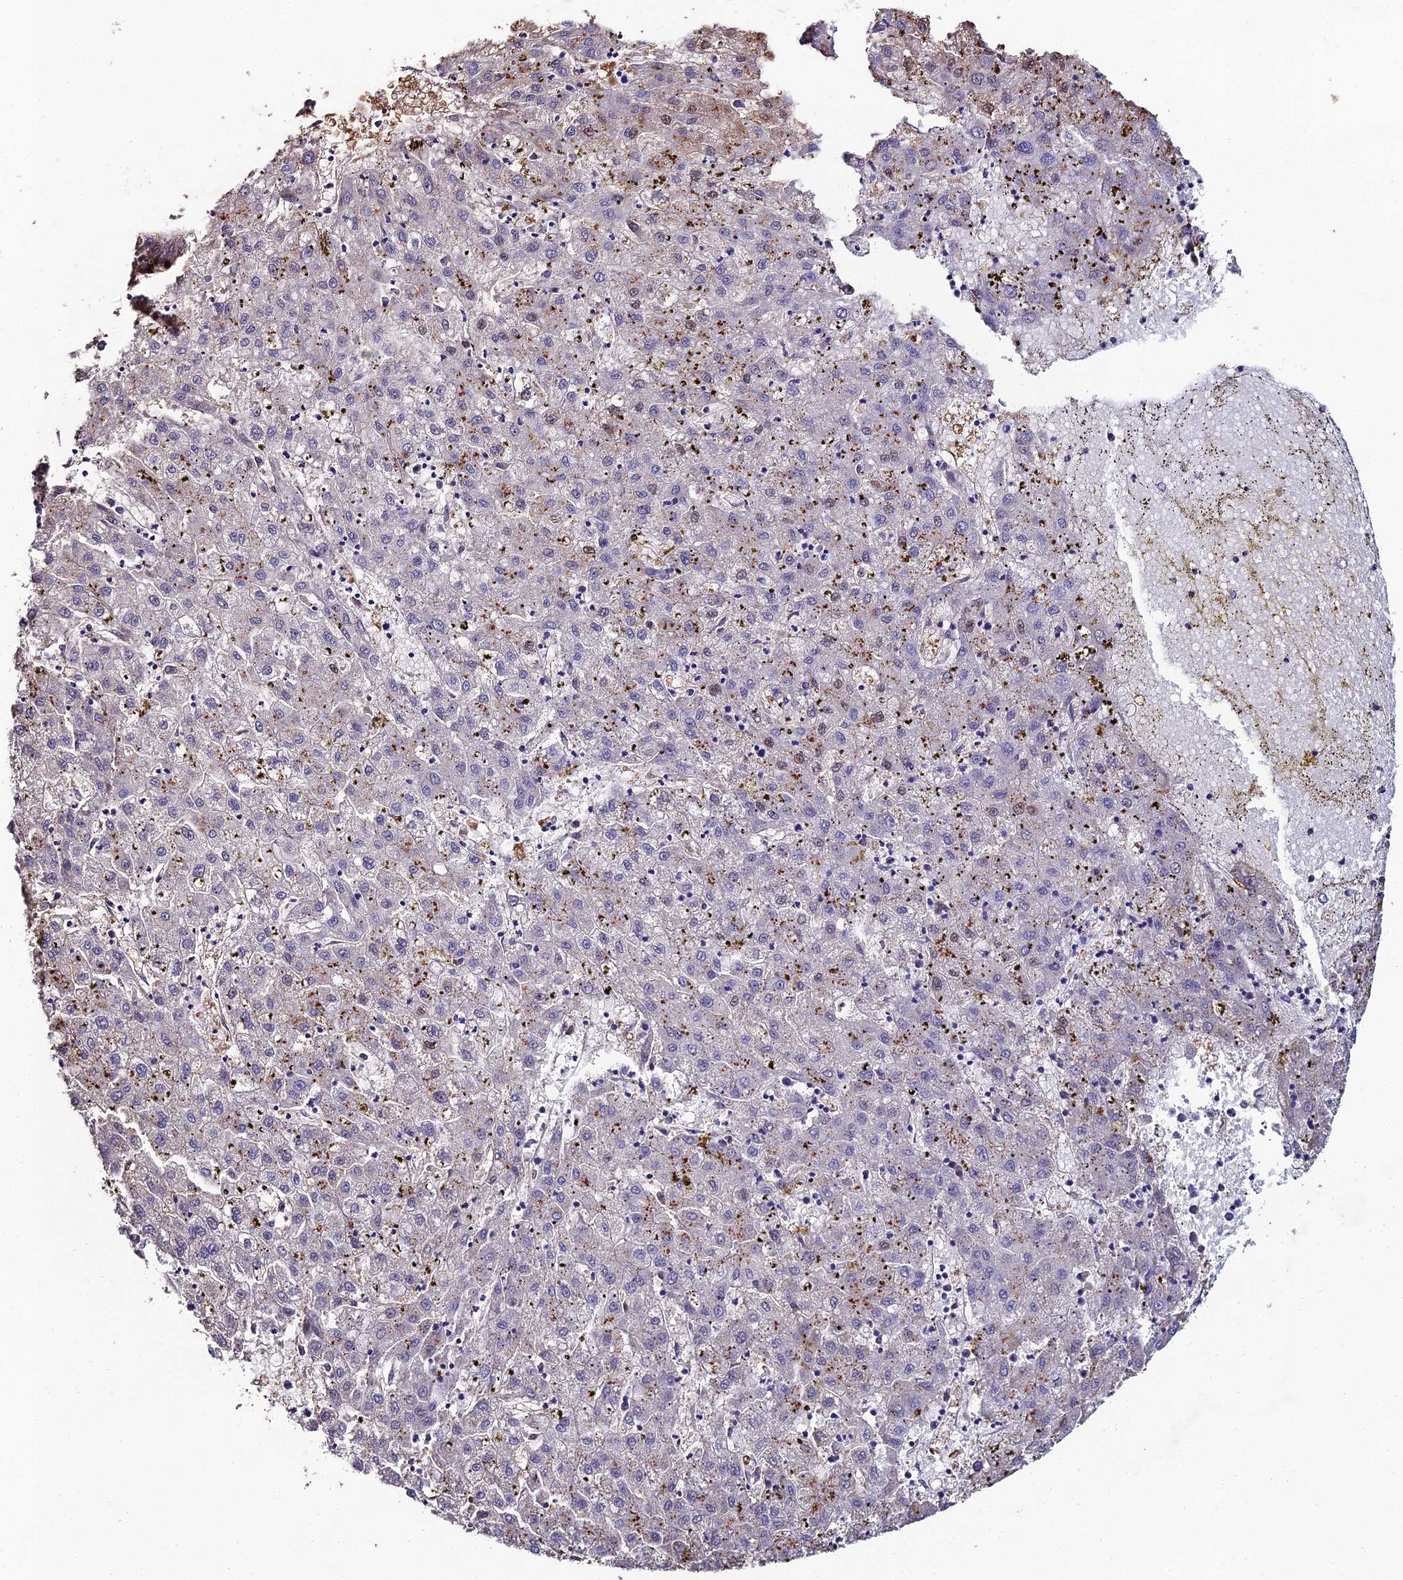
{"staining": {"intensity": "moderate", "quantity": "<25%", "location": "cytoplasmic/membranous"}, "tissue": "liver cancer", "cell_type": "Tumor cells", "image_type": "cancer", "snomed": [{"axis": "morphology", "description": "Carcinoma, Hepatocellular, NOS"}, {"axis": "topography", "description": "Liver"}], "caption": "Brown immunohistochemical staining in human hepatocellular carcinoma (liver) demonstrates moderate cytoplasmic/membranous staining in about <25% of tumor cells.", "gene": "C6", "patient": {"sex": "male", "age": 72}}